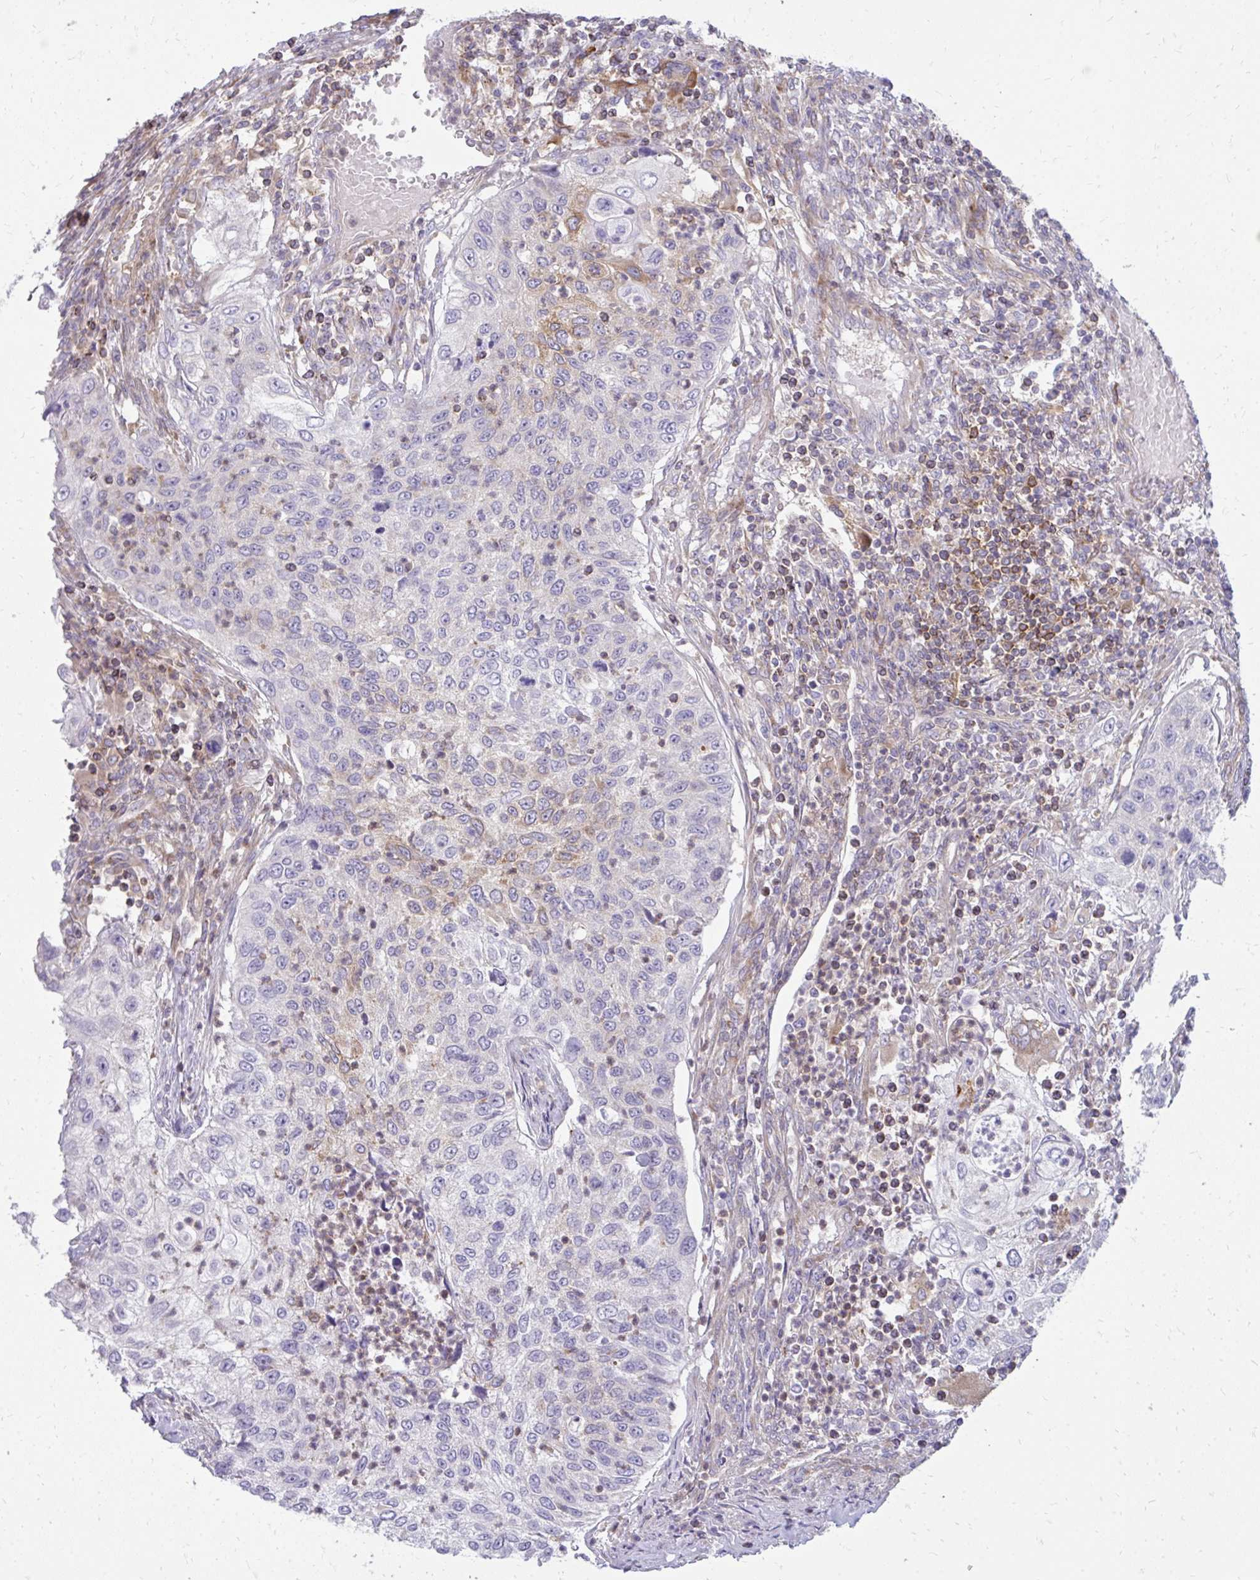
{"staining": {"intensity": "weak", "quantity": "<25%", "location": "cytoplasmic/membranous"}, "tissue": "urothelial cancer", "cell_type": "Tumor cells", "image_type": "cancer", "snomed": [{"axis": "morphology", "description": "Urothelial carcinoma, High grade"}, {"axis": "topography", "description": "Urinary bladder"}], "caption": "Tumor cells are negative for brown protein staining in urothelial cancer.", "gene": "ASAP1", "patient": {"sex": "female", "age": 60}}